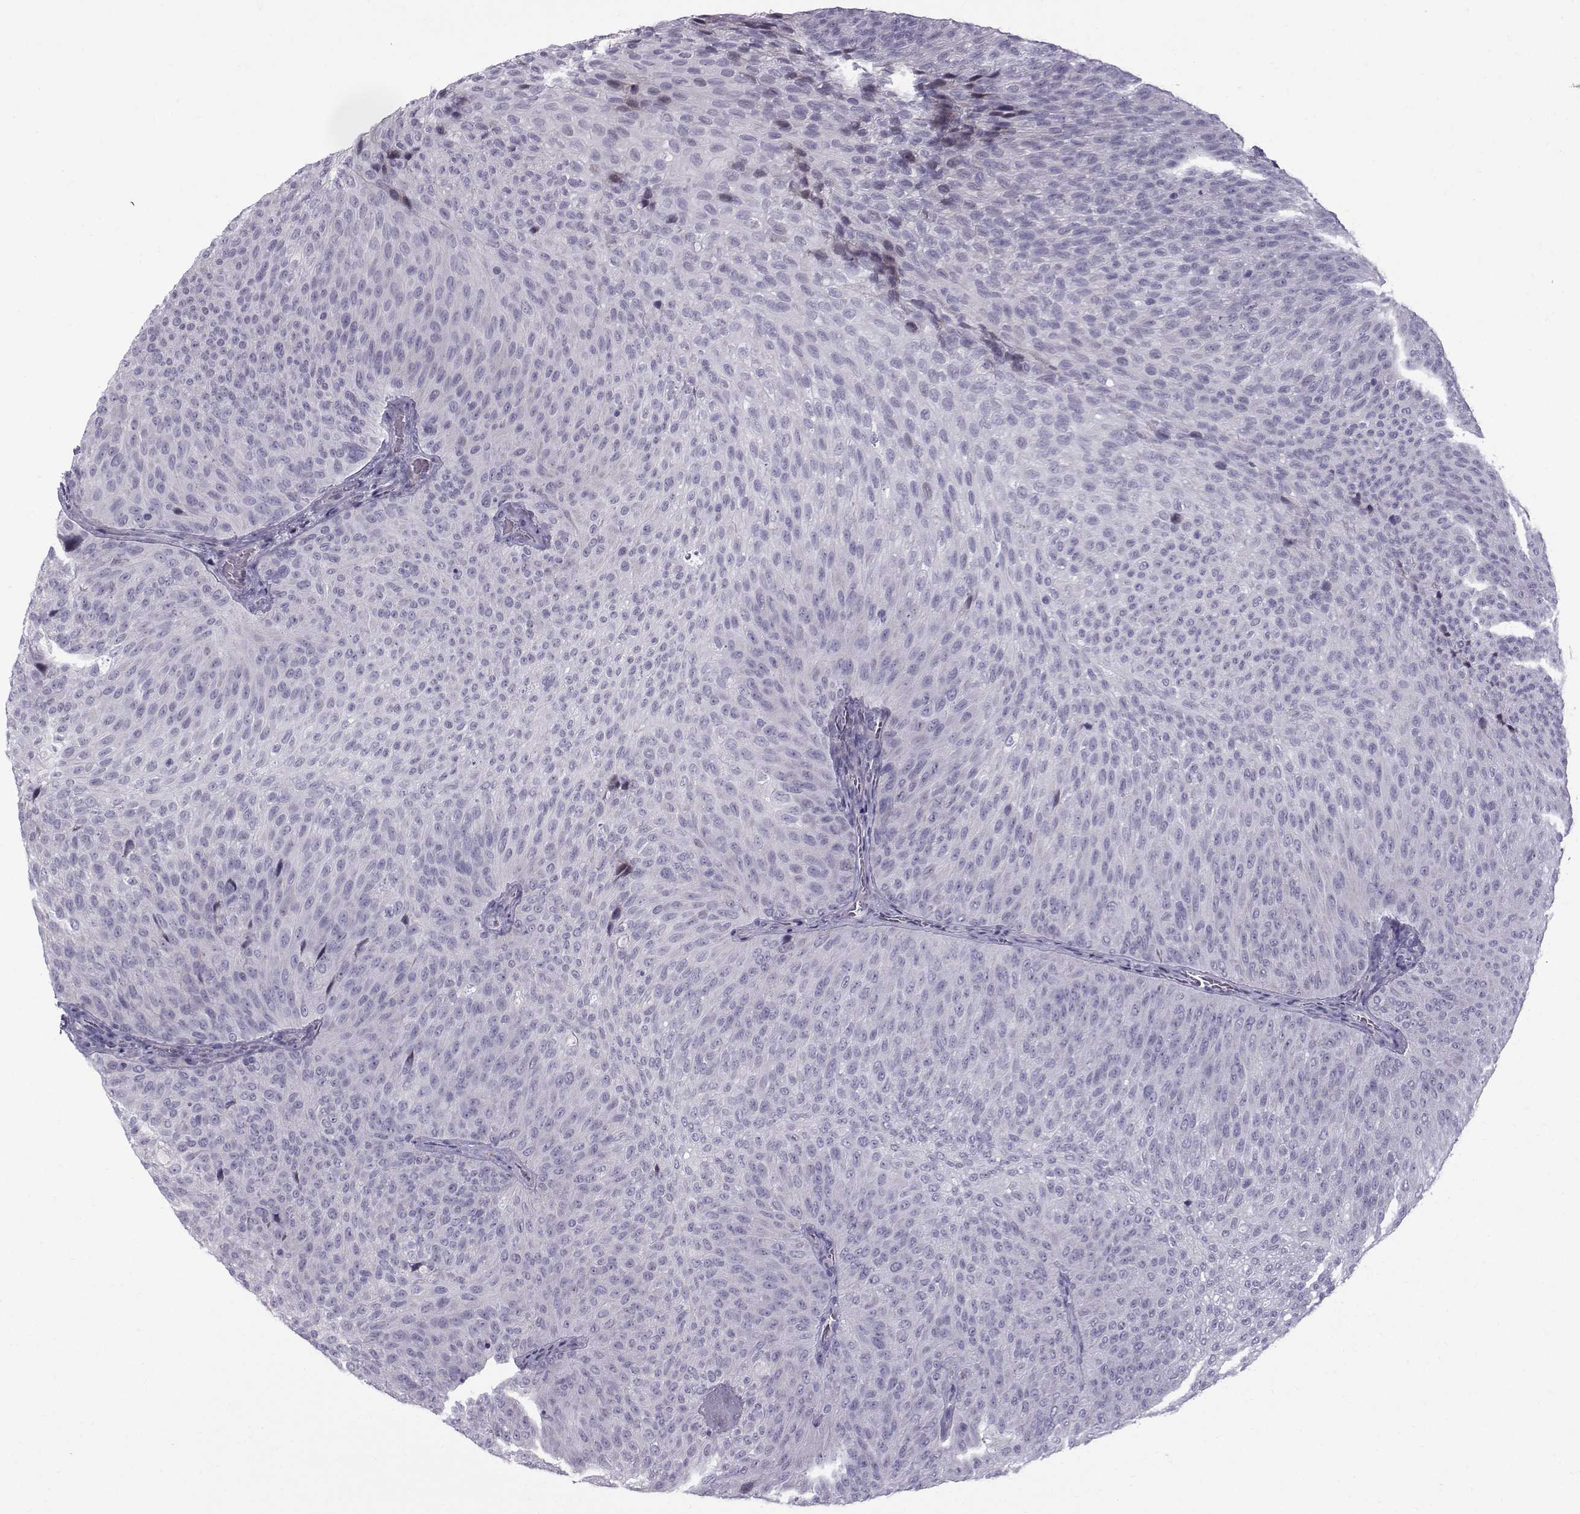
{"staining": {"intensity": "negative", "quantity": "none", "location": "none"}, "tissue": "urothelial cancer", "cell_type": "Tumor cells", "image_type": "cancer", "snomed": [{"axis": "morphology", "description": "Urothelial carcinoma, Low grade"}, {"axis": "topography", "description": "Urinary bladder"}], "caption": "DAB (3,3'-diaminobenzidine) immunohistochemical staining of urothelial carcinoma (low-grade) exhibits no significant expression in tumor cells.", "gene": "DMRT3", "patient": {"sex": "male", "age": 78}}